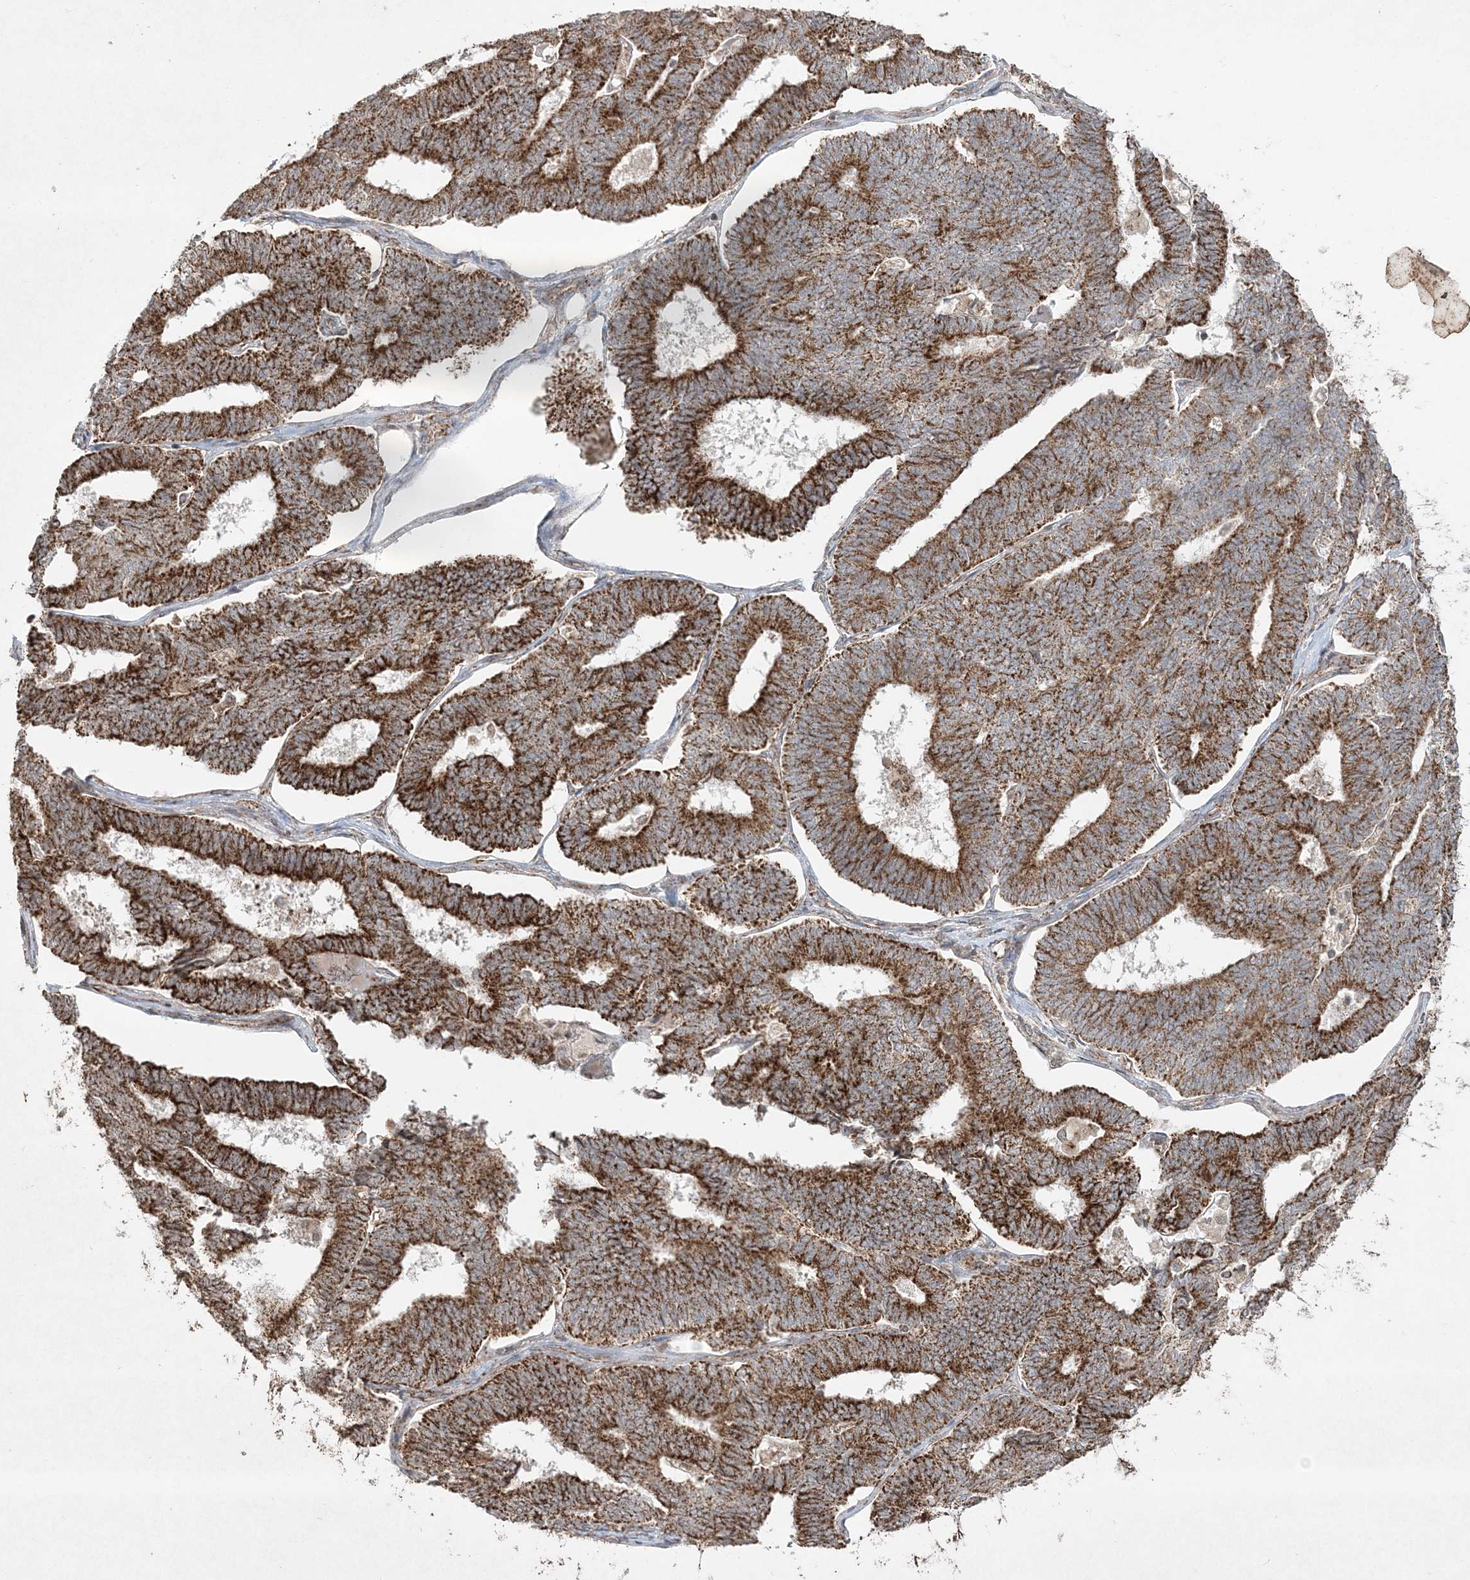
{"staining": {"intensity": "strong", "quantity": ">75%", "location": "cytoplasmic/membranous"}, "tissue": "endometrial cancer", "cell_type": "Tumor cells", "image_type": "cancer", "snomed": [{"axis": "morphology", "description": "Adenocarcinoma, NOS"}, {"axis": "topography", "description": "Endometrium"}], "caption": "Human adenocarcinoma (endometrial) stained with a protein marker demonstrates strong staining in tumor cells.", "gene": "LRPPRC", "patient": {"sex": "female", "age": 70}}